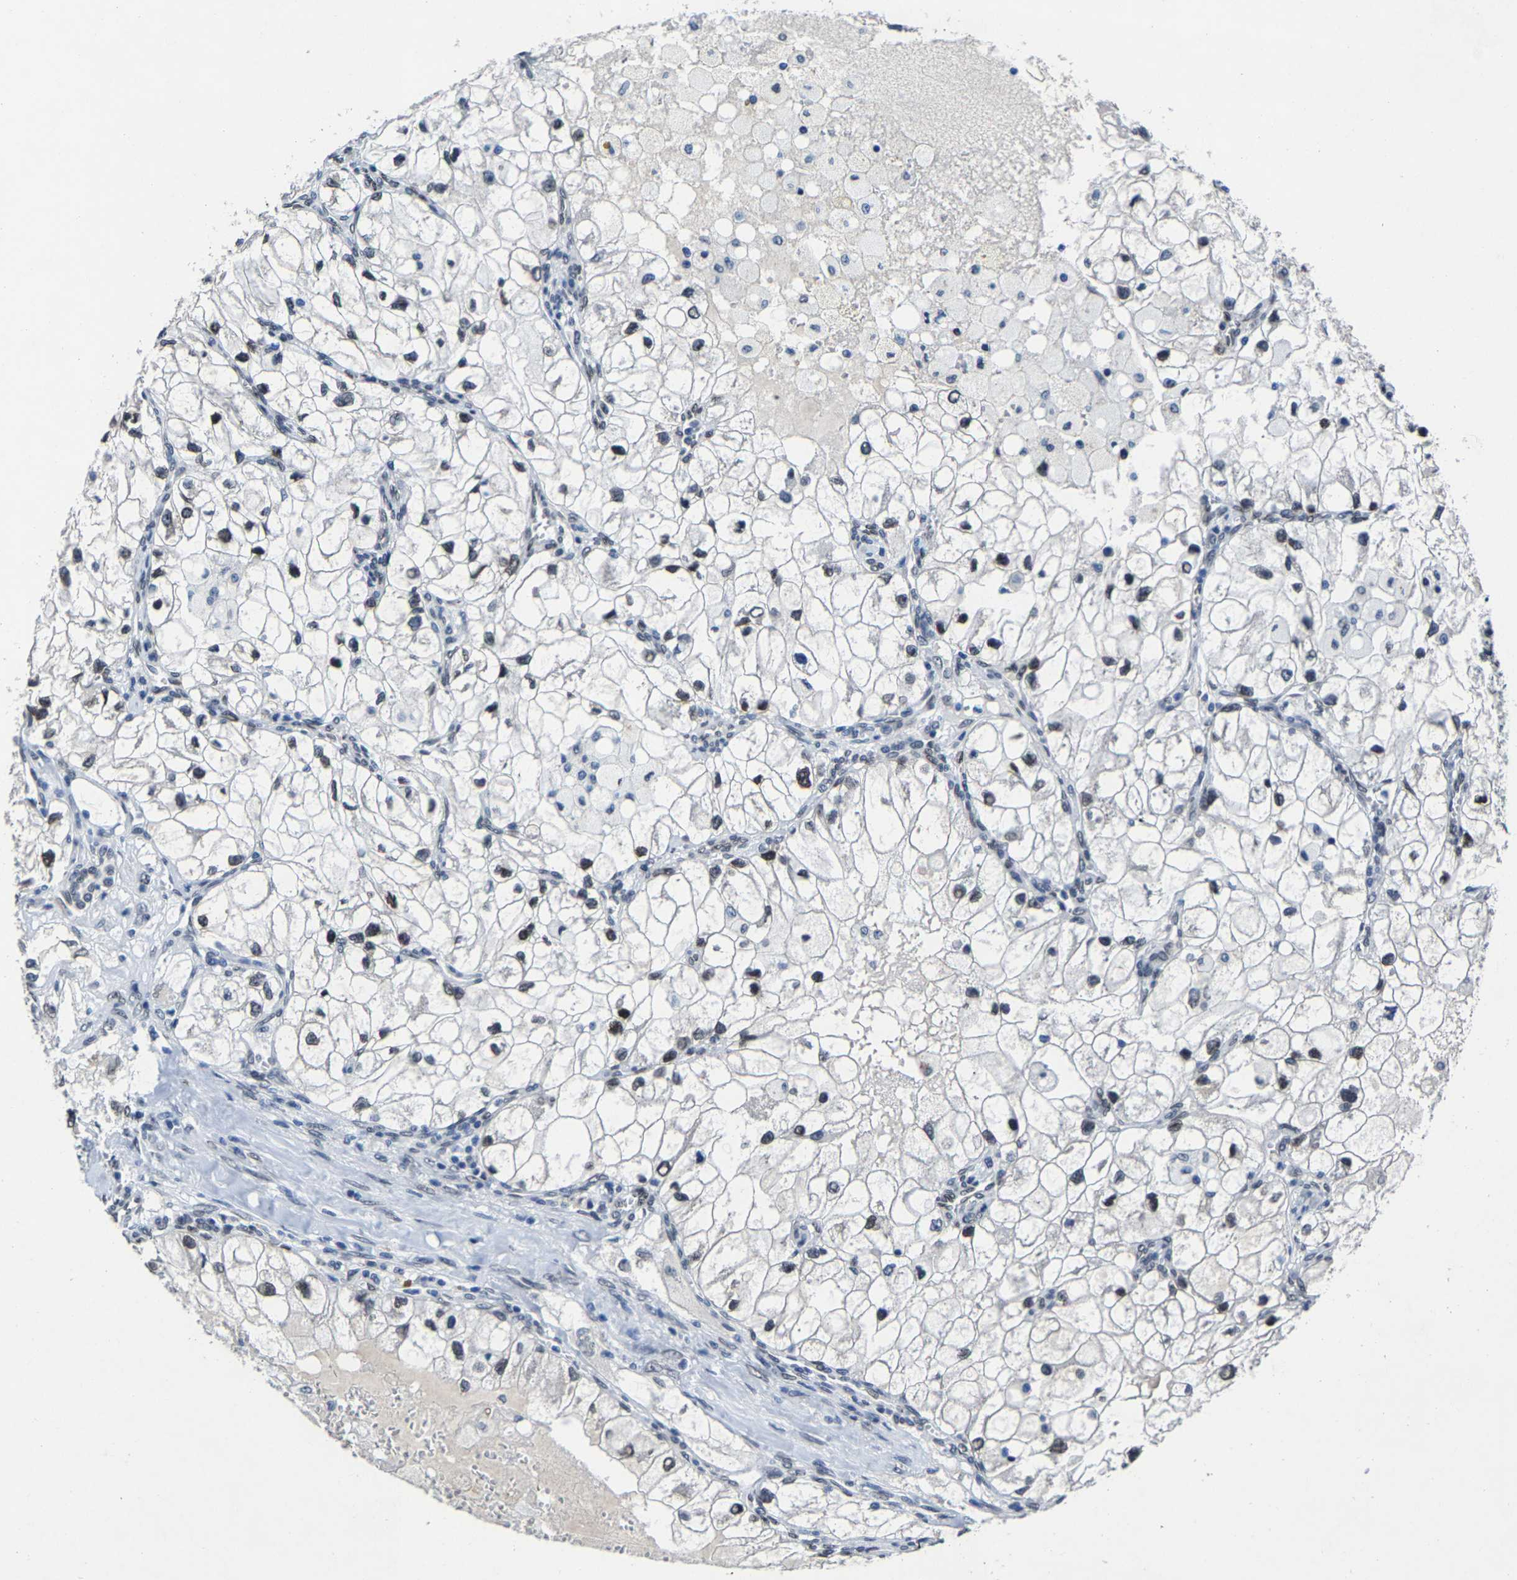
{"staining": {"intensity": "weak", "quantity": "25%-75%", "location": "nuclear"}, "tissue": "renal cancer", "cell_type": "Tumor cells", "image_type": "cancer", "snomed": [{"axis": "morphology", "description": "Adenocarcinoma, NOS"}, {"axis": "topography", "description": "Kidney"}], "caption": "A brown stain labels weak nuclear expression of a protein in renal cancer (adenocarcinoma) tumor cells.", "gene": "UBN2", "patient": {"sex": "female", "age": 70}}